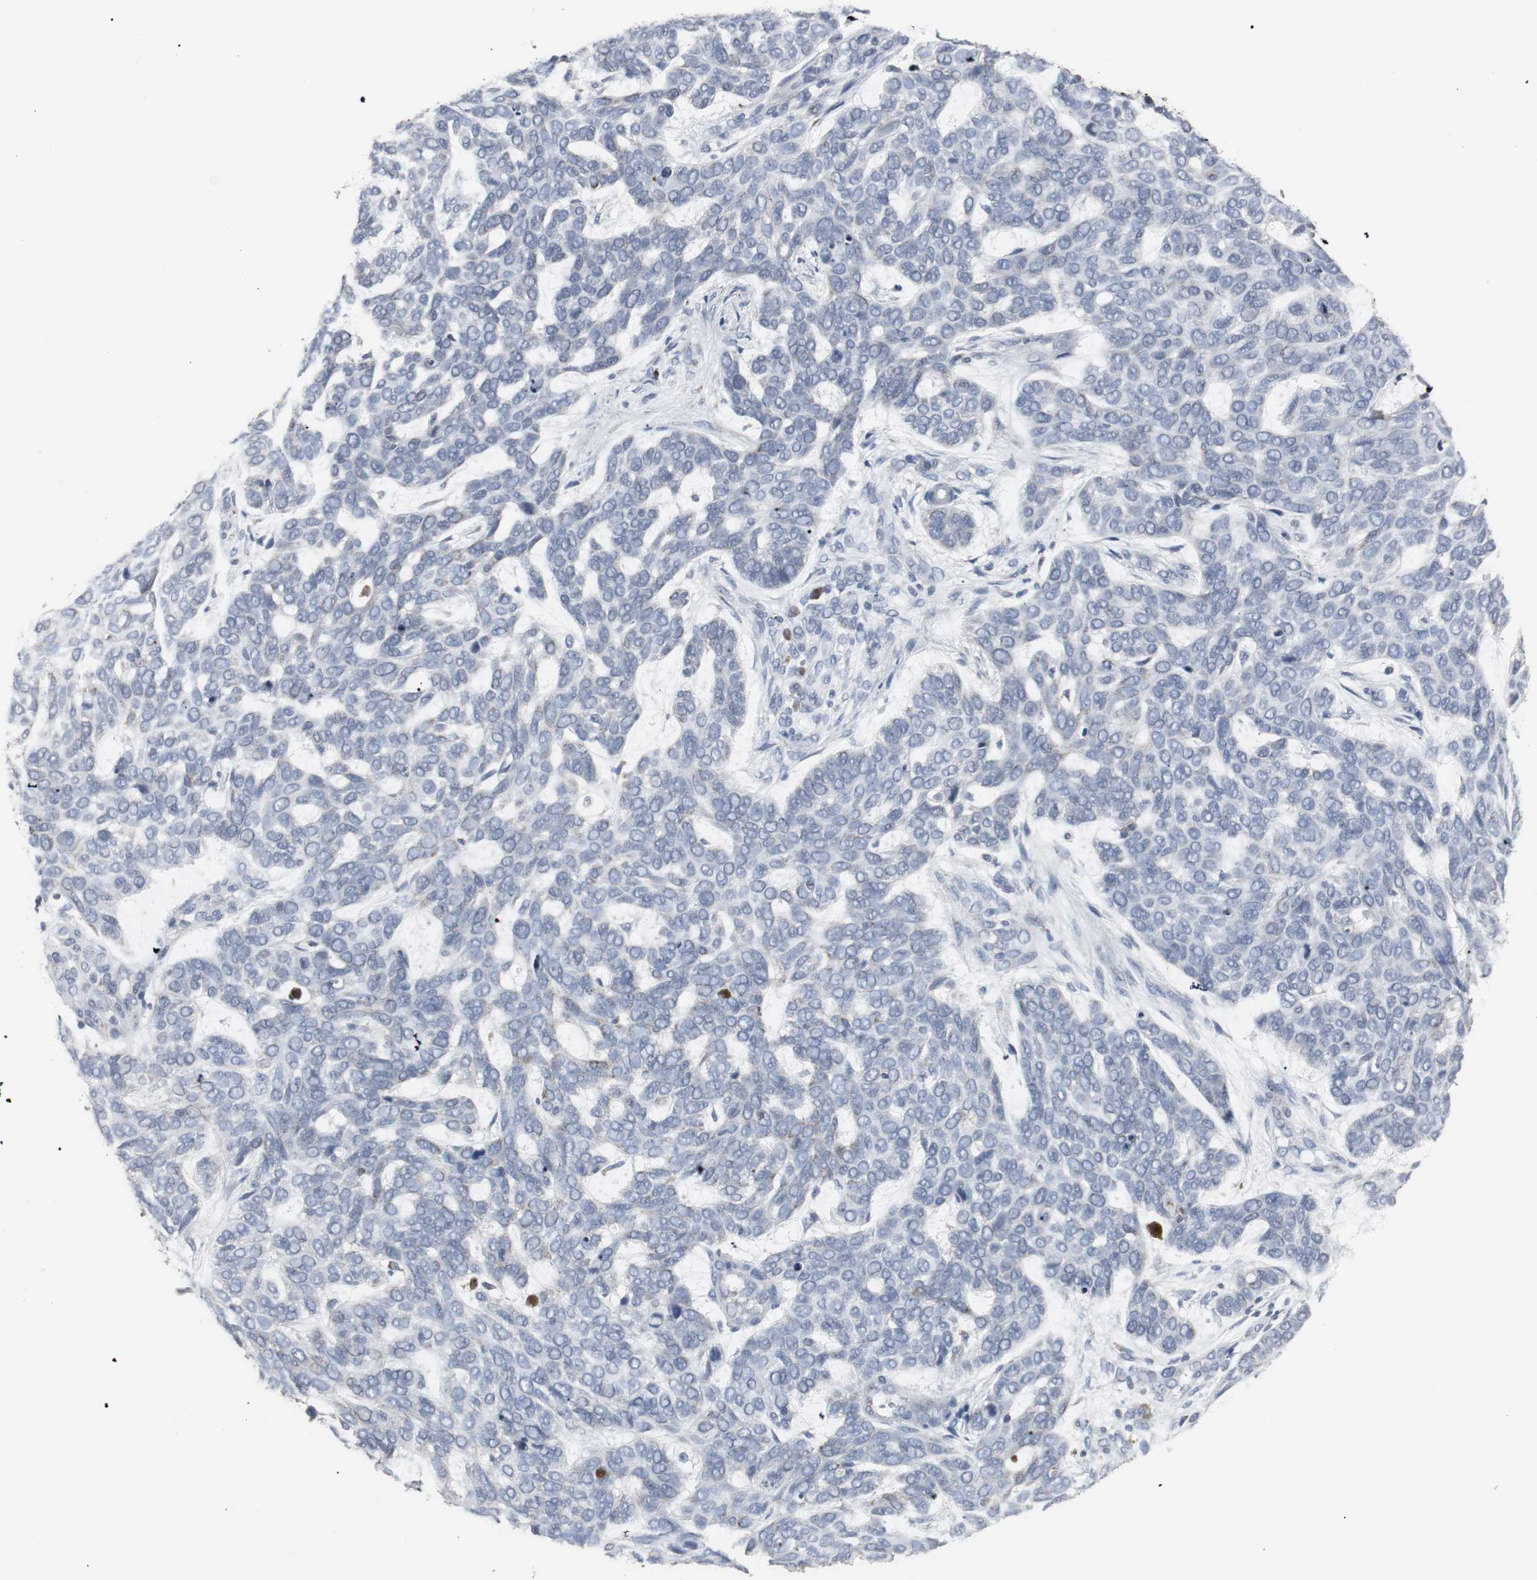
{"staining": {"intensity": "negative", "quantity": "none", "location": "none"}, "tissue": "skin cancer", "cell_type": "Tumor cells", "image_type": "cancer", "snomed": [{"axis": "morphology", "description": "Basal cell carcinoma"}, {"axis": "topography", "description": "Skin"}], "caption": "Human basal cell carcinoma (skin) stained for a protein using immunohistochemistry demonstrates no staining in tumor cells.", "gene": "ACAA1", "patient": {"sex": "male", "age": 87}}